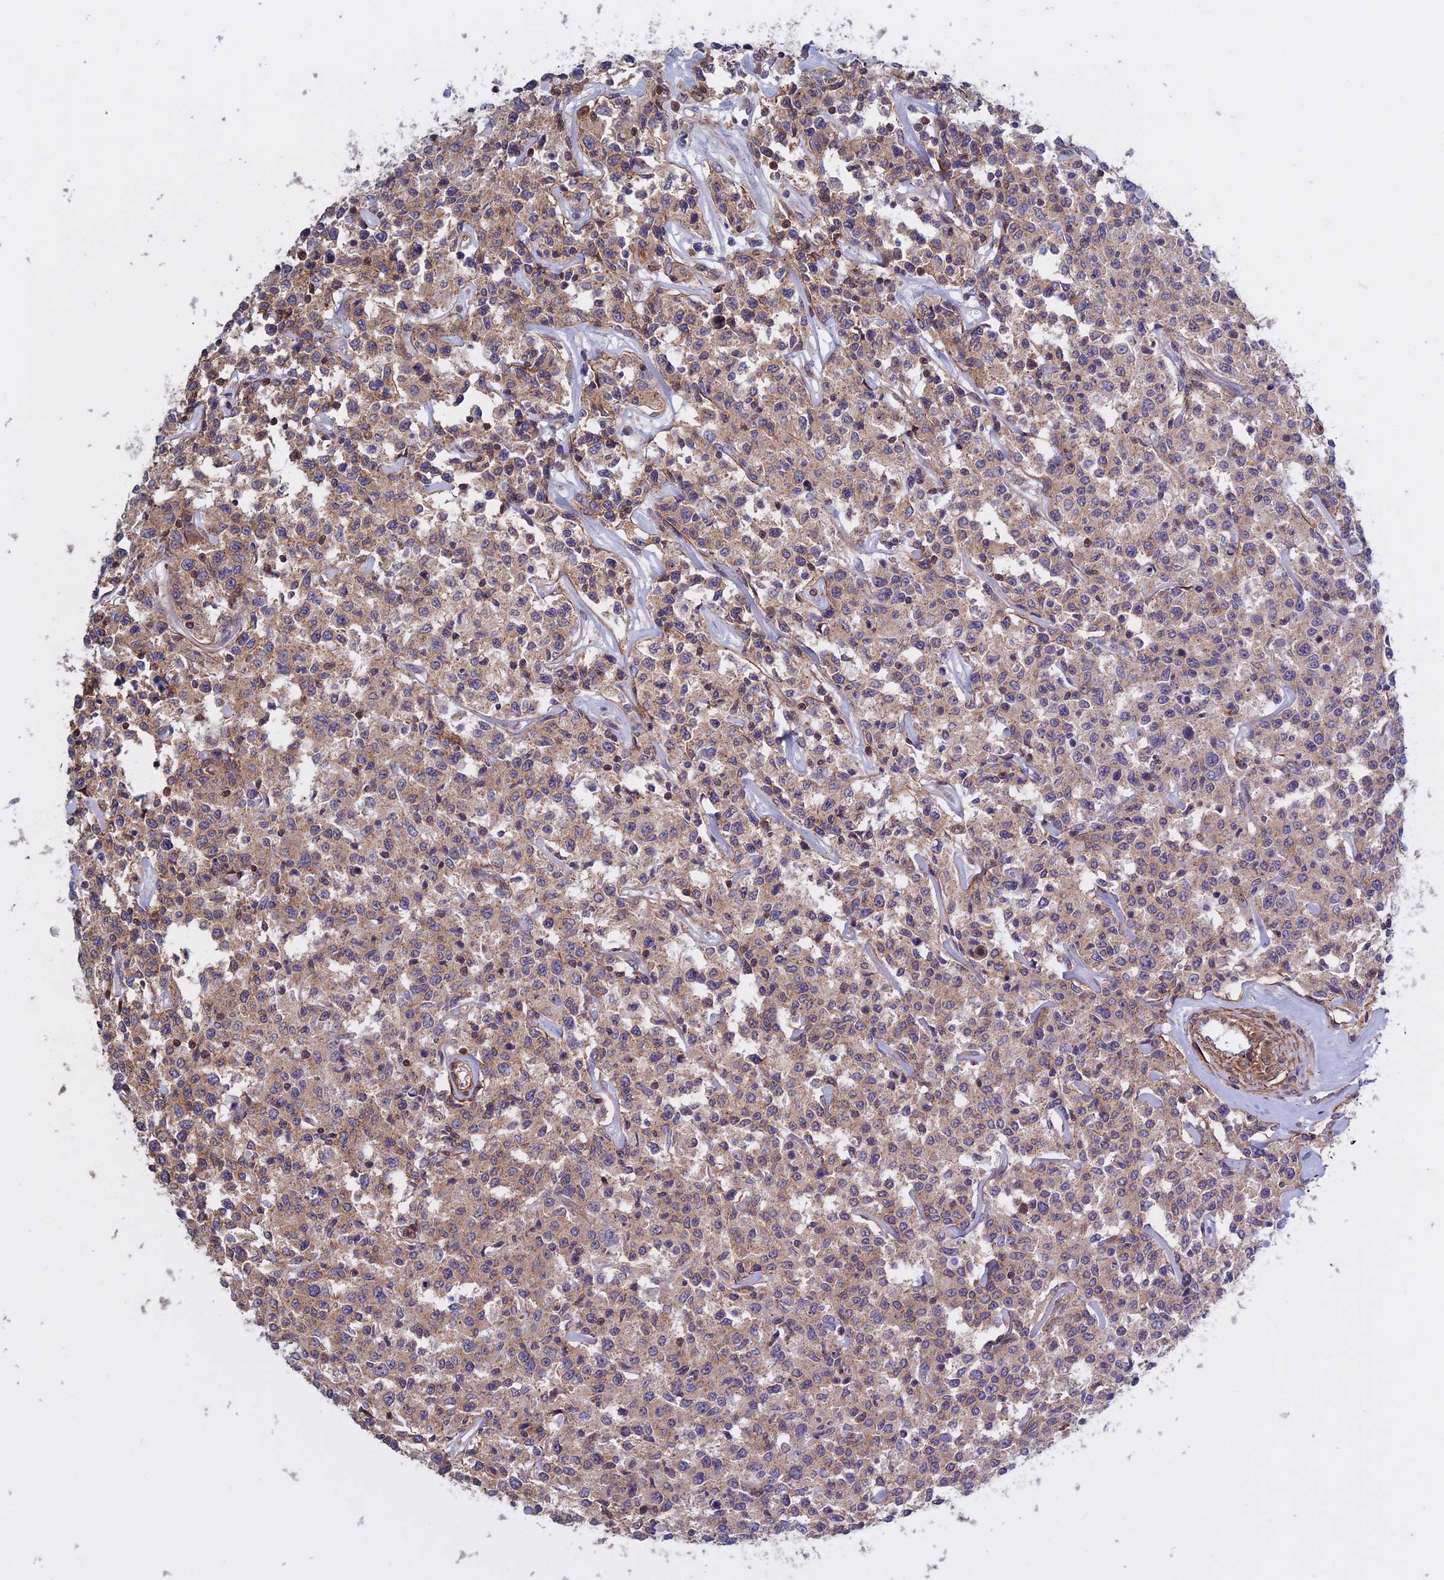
{"staining": {"intensity": "weak", "quantity": ">75%", "location": "cytoplasmic/membranous"}, "tissue": "lymphoma", "cell_type": "Tumor cells", "image_type": "cancer", "snomed": [{"axis": "morphology", "description": "Malignant lymphoma, non-Hodgkin's type, Low grade"}, {"axis": "topography", "description": "Small intestine"}], "caption": "Immunohistochemical staining of lymphoma shows low levels of weak cytoplasmic/membranous positivity in about >75% of tumor cells.", "gene": "LYPD5", "patient": {"sex": "female", "age": 59}}